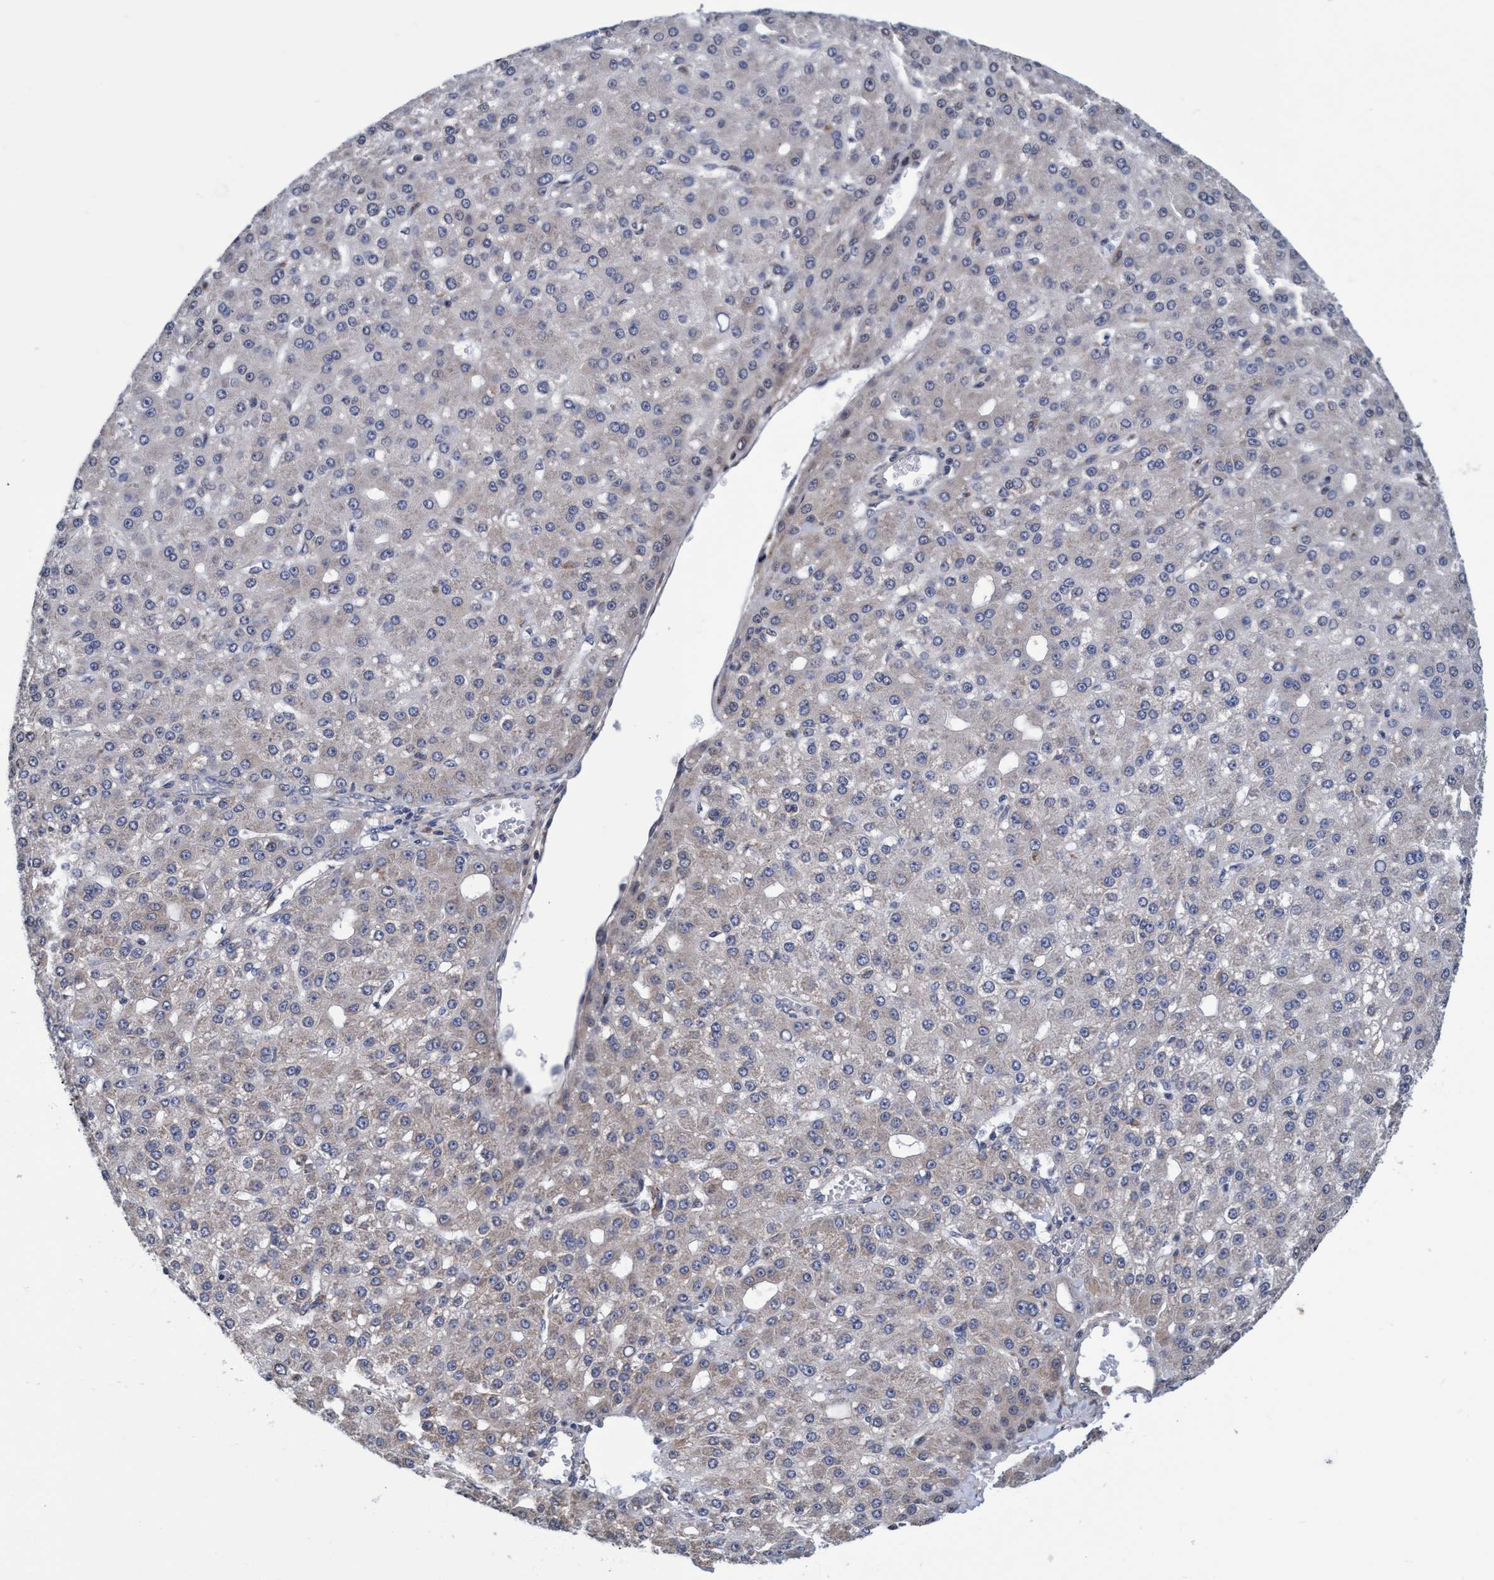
{"staining": {"intensity": "weak", "quantity": "25%-75%", "location": "cytoplasmic/membranous"}, "tissue": "liver cancer", "cell_type": "Tumor cells", "image_type": "cancer", "snomed": [{"axis": "morphology", "description": "Carcinoma, Hepatocellular, NOS"}, {"axis": "topography", "description": "Liver"}], "caption": "Weak cytoplasmic/membranous positivity for a protein is identified in about 25%-75% of tumor cells of liver cancer (hepatocellular carcinoma) using immunohistochemistry.", "gene": "CALCOCO2", "patient": {"sex": "male", "age": 67}}